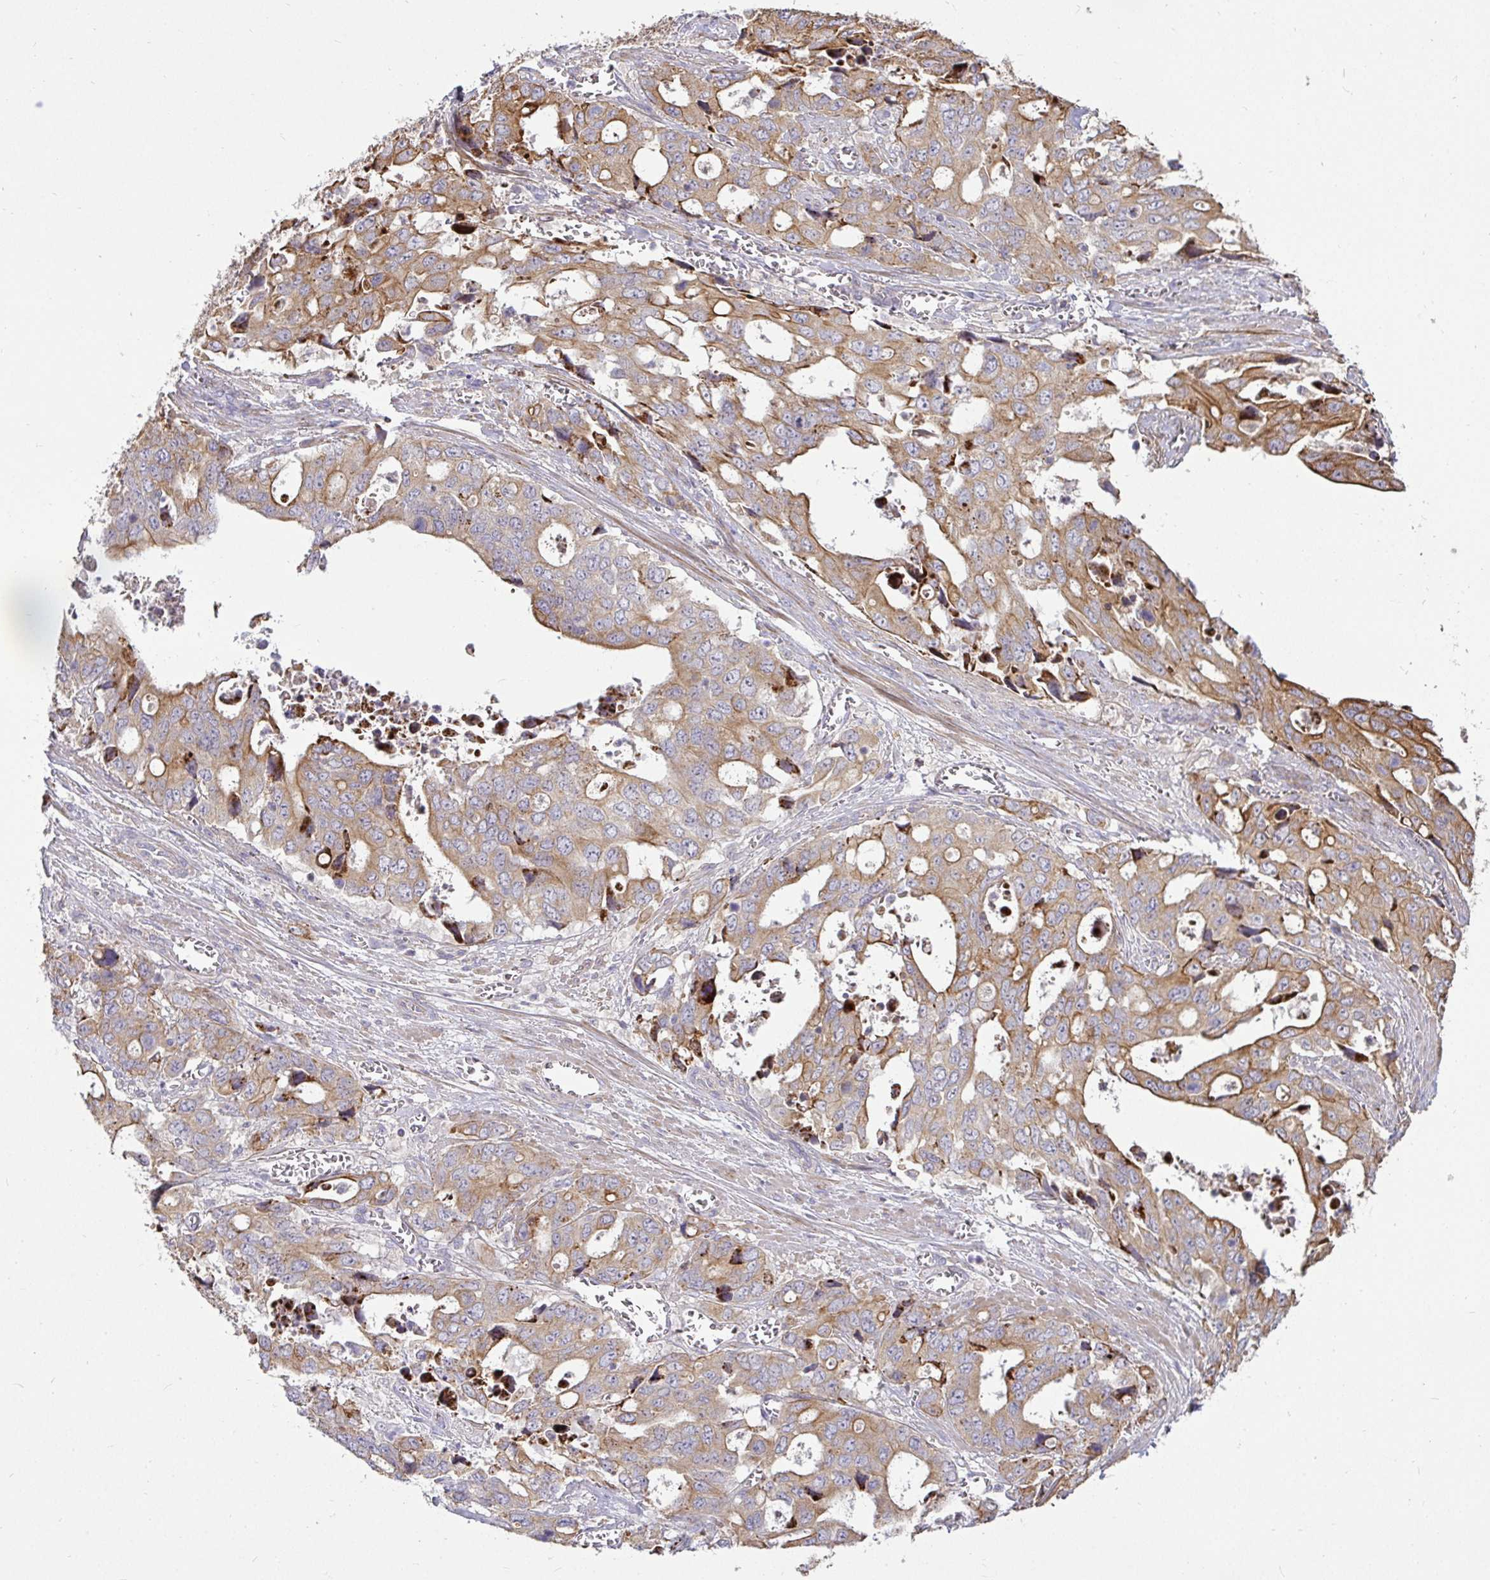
{"staining": {"intensity": "moderate", "quantity": ">75%", "location": "cytoplasmic/membranous"}, "tissue": "stomach cancer", "cell_type": "Tumor cells", "image_type": "cancer", "snomed": [{"axis": "morphology", "description": "Adenocarcinoma, NOS"}, {"axis": "topography", "description": "Stomach, upper"}], "caption": "Immunohistochemical staining of stomach cancer reveals medium levels of moderate cytoplasmic/membranous protein expression in about >75% of tumor cells.", "gene": "STRIP1", "patient": {"sex": "male", "age": 74}}